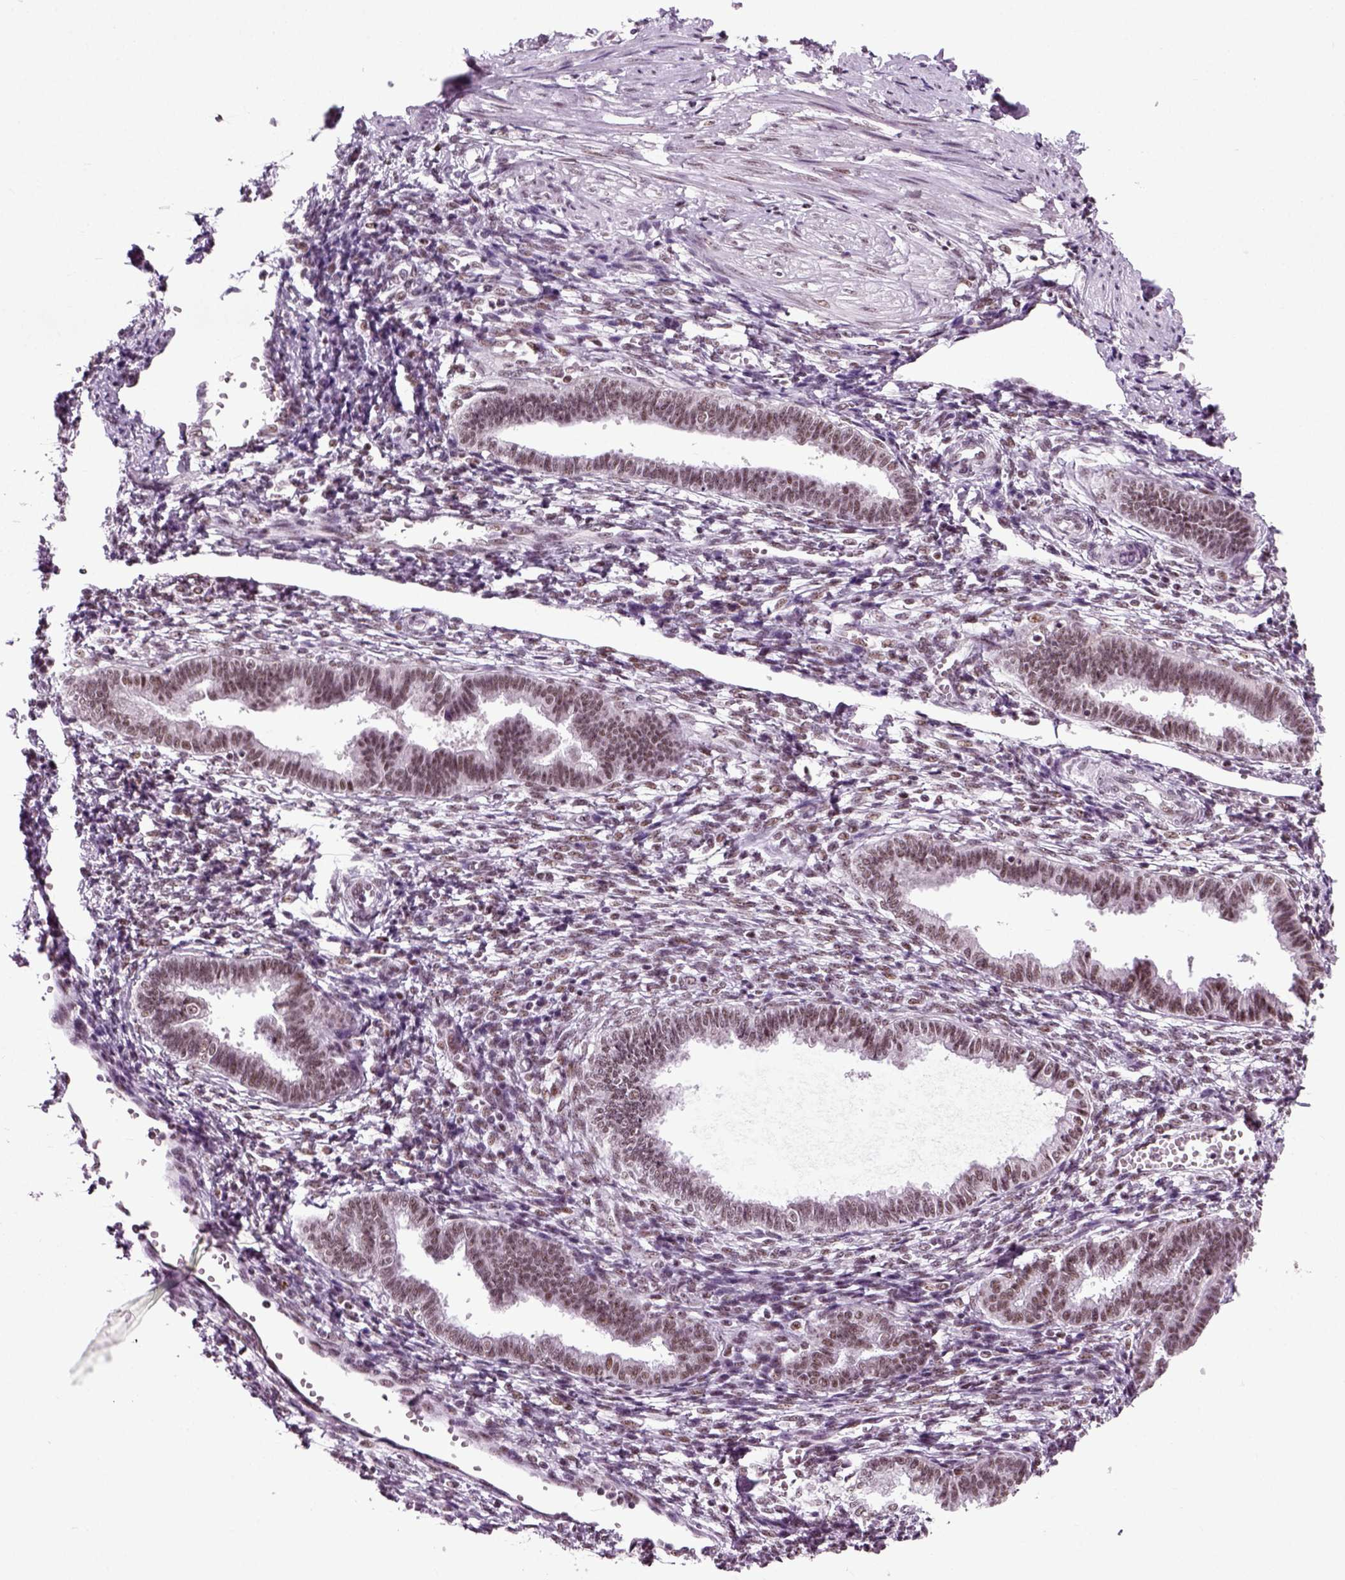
{"staining": {"intensity": "weak", "quantity": "25%-75%", "location": "nuclear"}, "tissue": "endometrium", "cell_type": "Cells in endometrial stroma", "image_type": "normal", "snomed": [{"axis": "morphology", "description": "Normal tissue, NOS"}, {"axis": "topography", "description": "Cervix"}, {"axis": "topography", "description": "Endometrium"}], "caption": "Immunohistochemical staining of normal human endometrium shows 25%-75% levels of weak nuclear protein positivity in about 25%-75% of cells in endometrial stroma. Using DAB (brown) and hematoxylin (blue) stains, captured at high magnification using brightfield microscopy.", "gene": "RCOR3", "patient": {"sex": "female", "age": 37}}